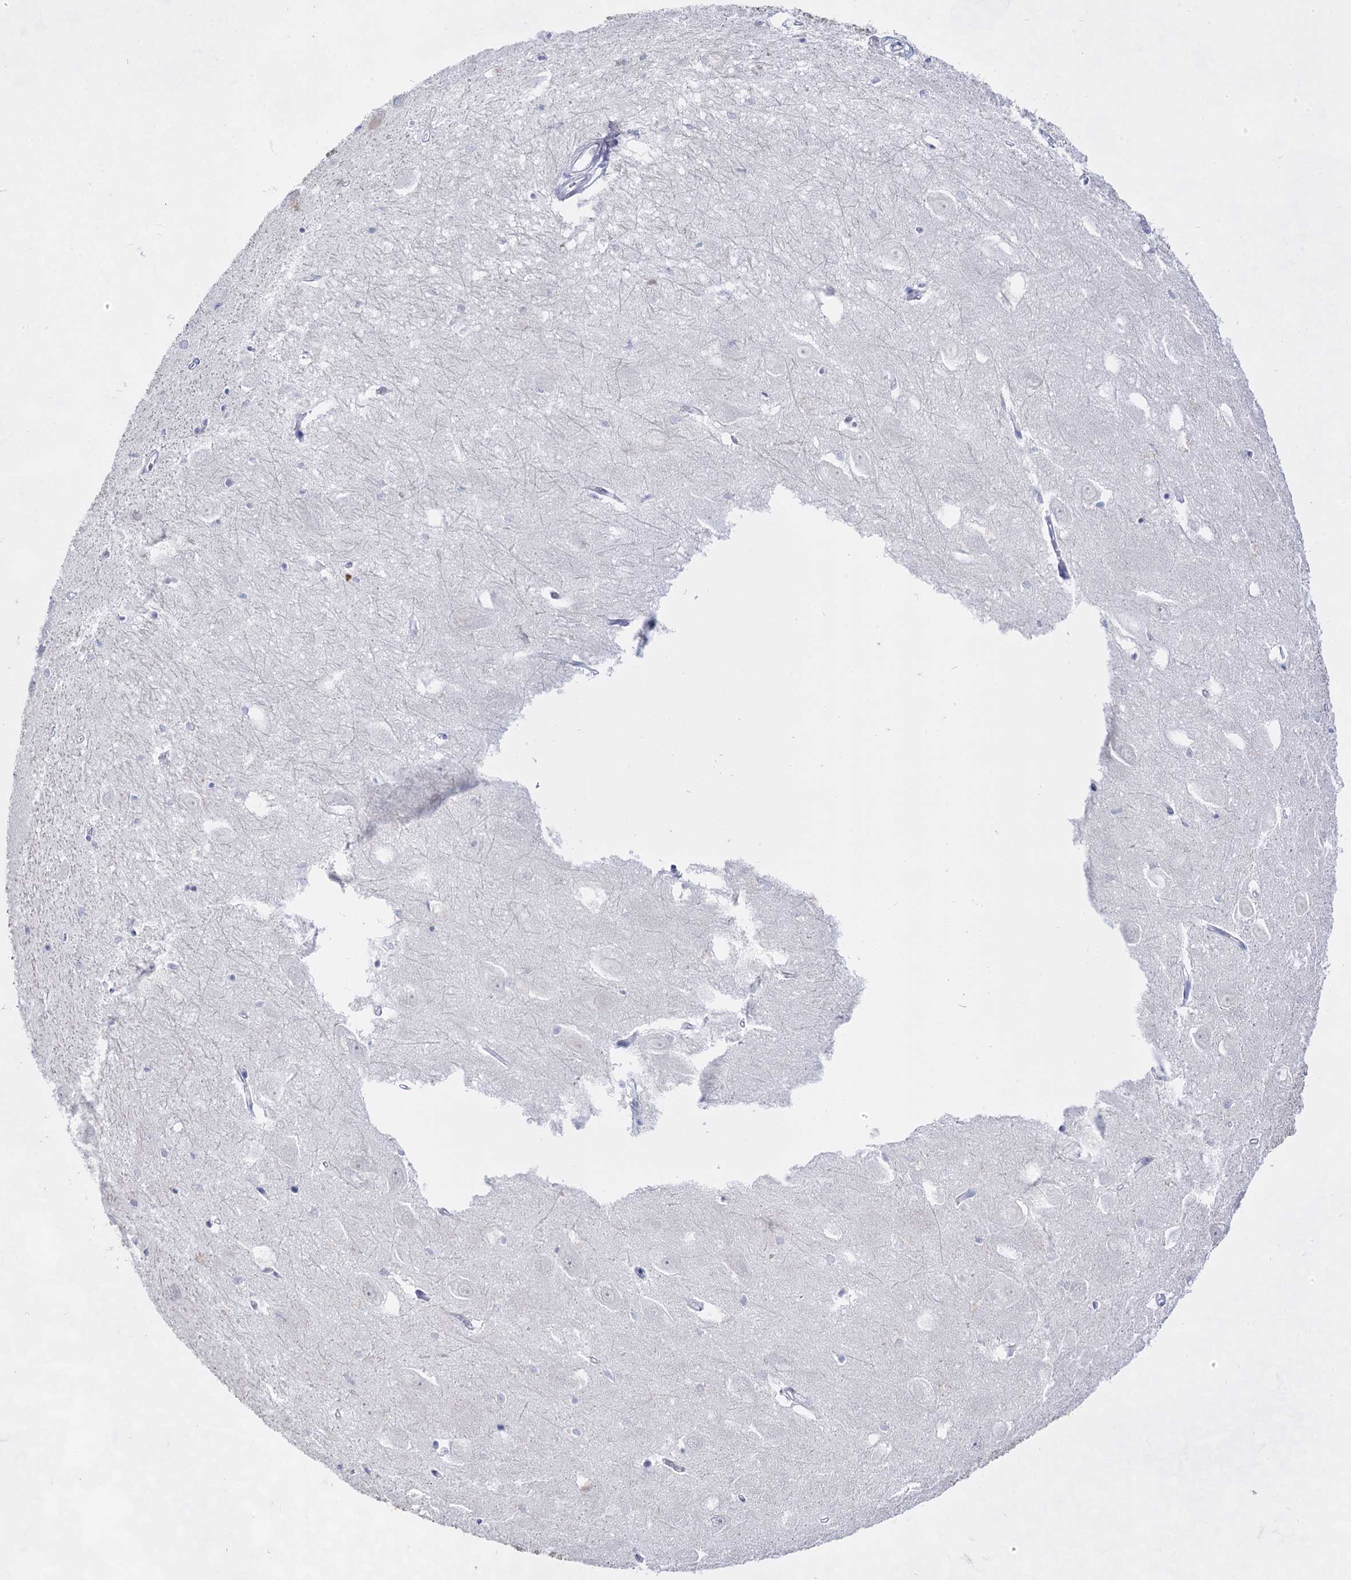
{"staining": {"intensity": "negative", "quantity": "none", "location": "none"}, "tissue": "hippocampus", "cell_type": "Glial cells", "image_type": "normal", "snomed": [{"axis": "morphology", "description": "Normal tissue, NOS"}, {"axis": "topography", "description": "Hippocampus"}], "caption": "High magnification brightfield microscopy of unremarkable hippocampus stained with DAB (brown) and counterstained with hematoxylin (blue): glial cells show no significant expression.", "gene": "ACRV1", "patient": {"sex": "female", "age": 64}}